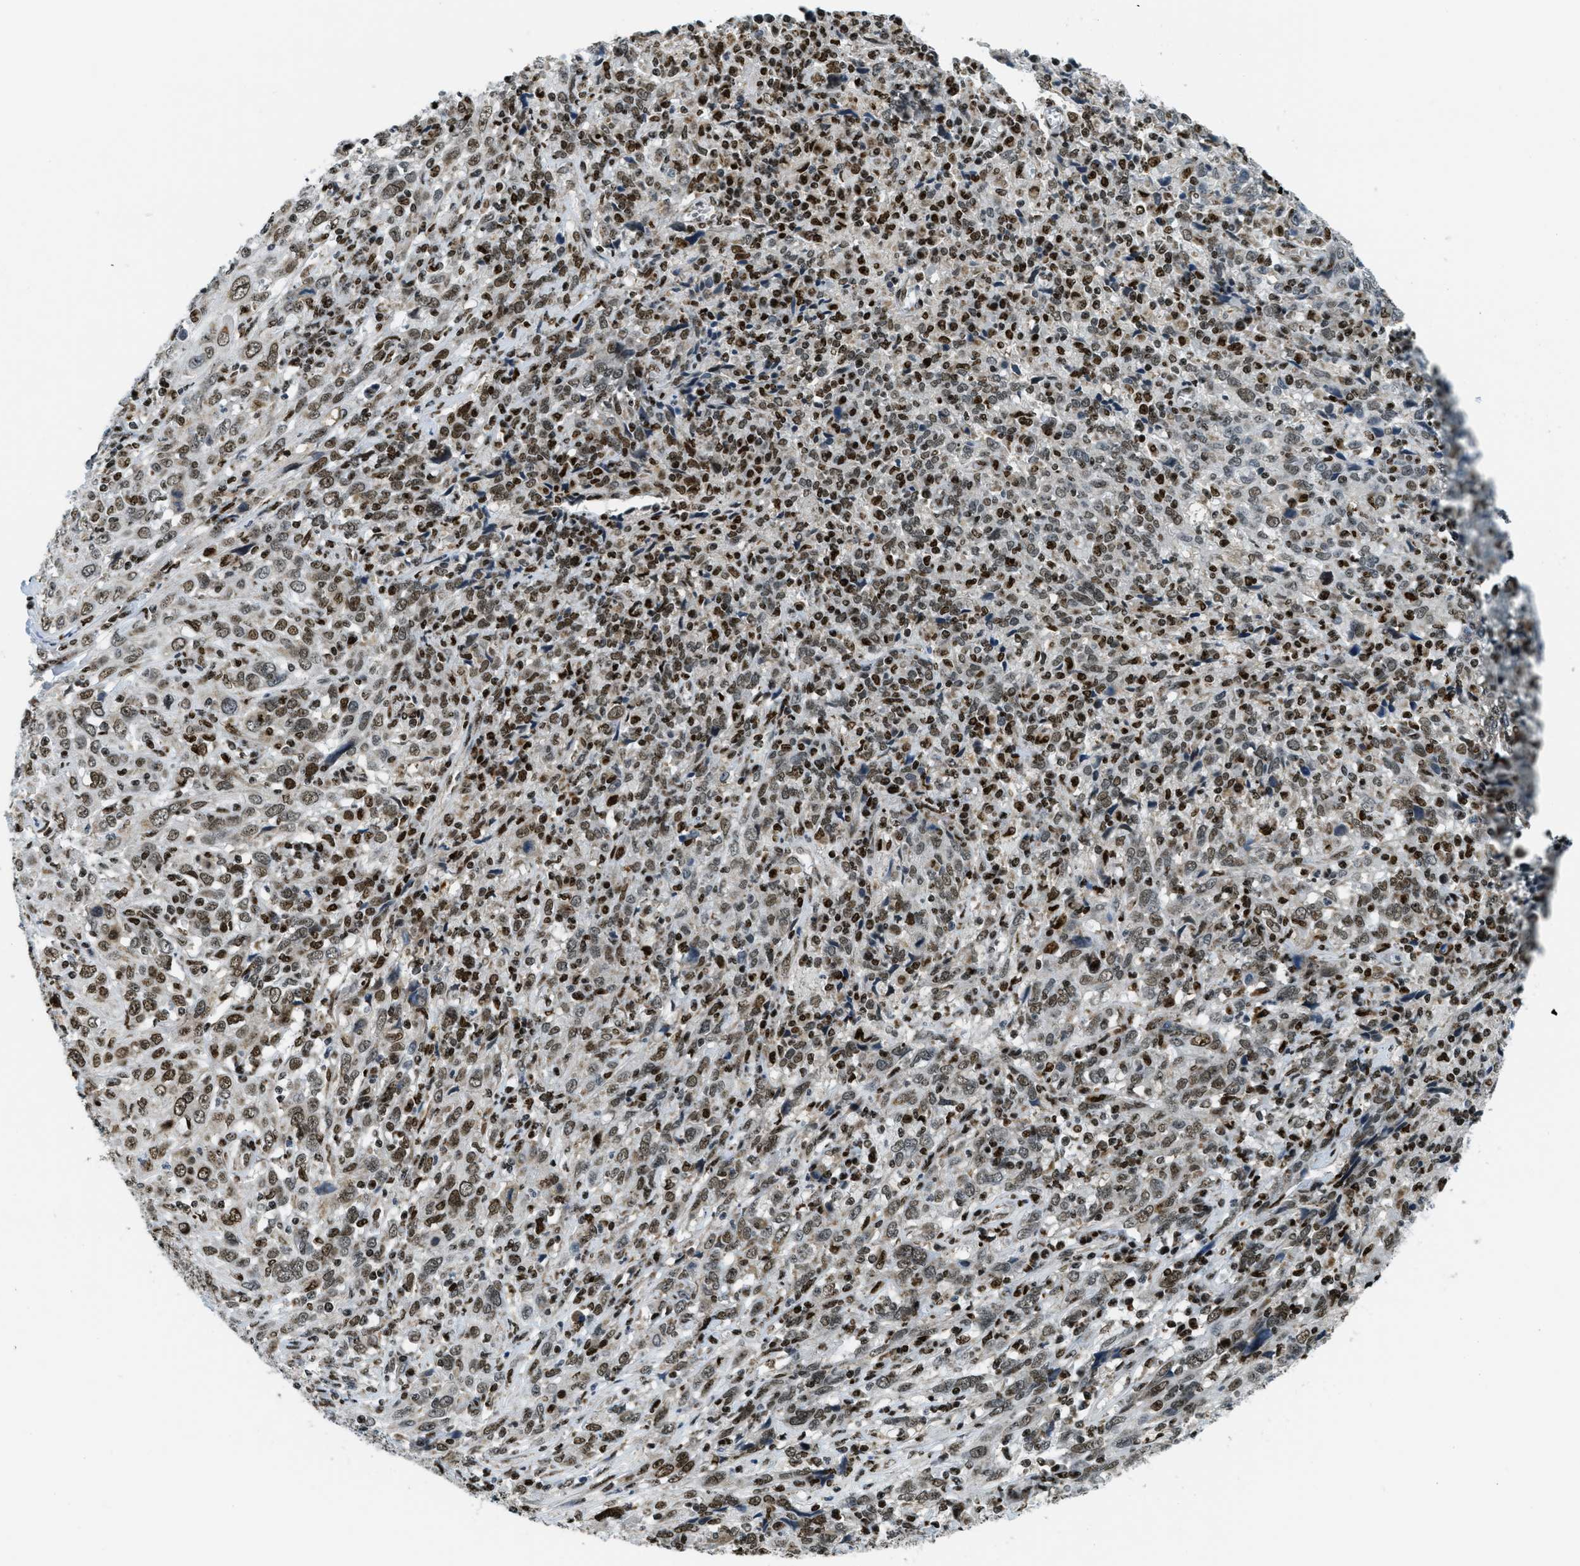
{"staining": {"intensity": "strong", "quantity": ">75%", "location": "cytoplasmic/membranous,nuclear"}, "tissue": "cervical cancer", "cell_type": "Tumor cells", "image_type": "cancer", "snomed": [{"axis": "morphology", "description": "Squamous cell carcinoma, NOS"}, {"axis": "topography", "description": "Cervix"}], "caption": "Cervical squamous cell carcinoma stained with DAB immunohistochemistry (IHC) shows high levels of strong cytoplasmic/membranous and nuclear staining in approximately >75% of tumor cells.", "gene": "SP100", "patient": {"sex": "female", "age": 46}}